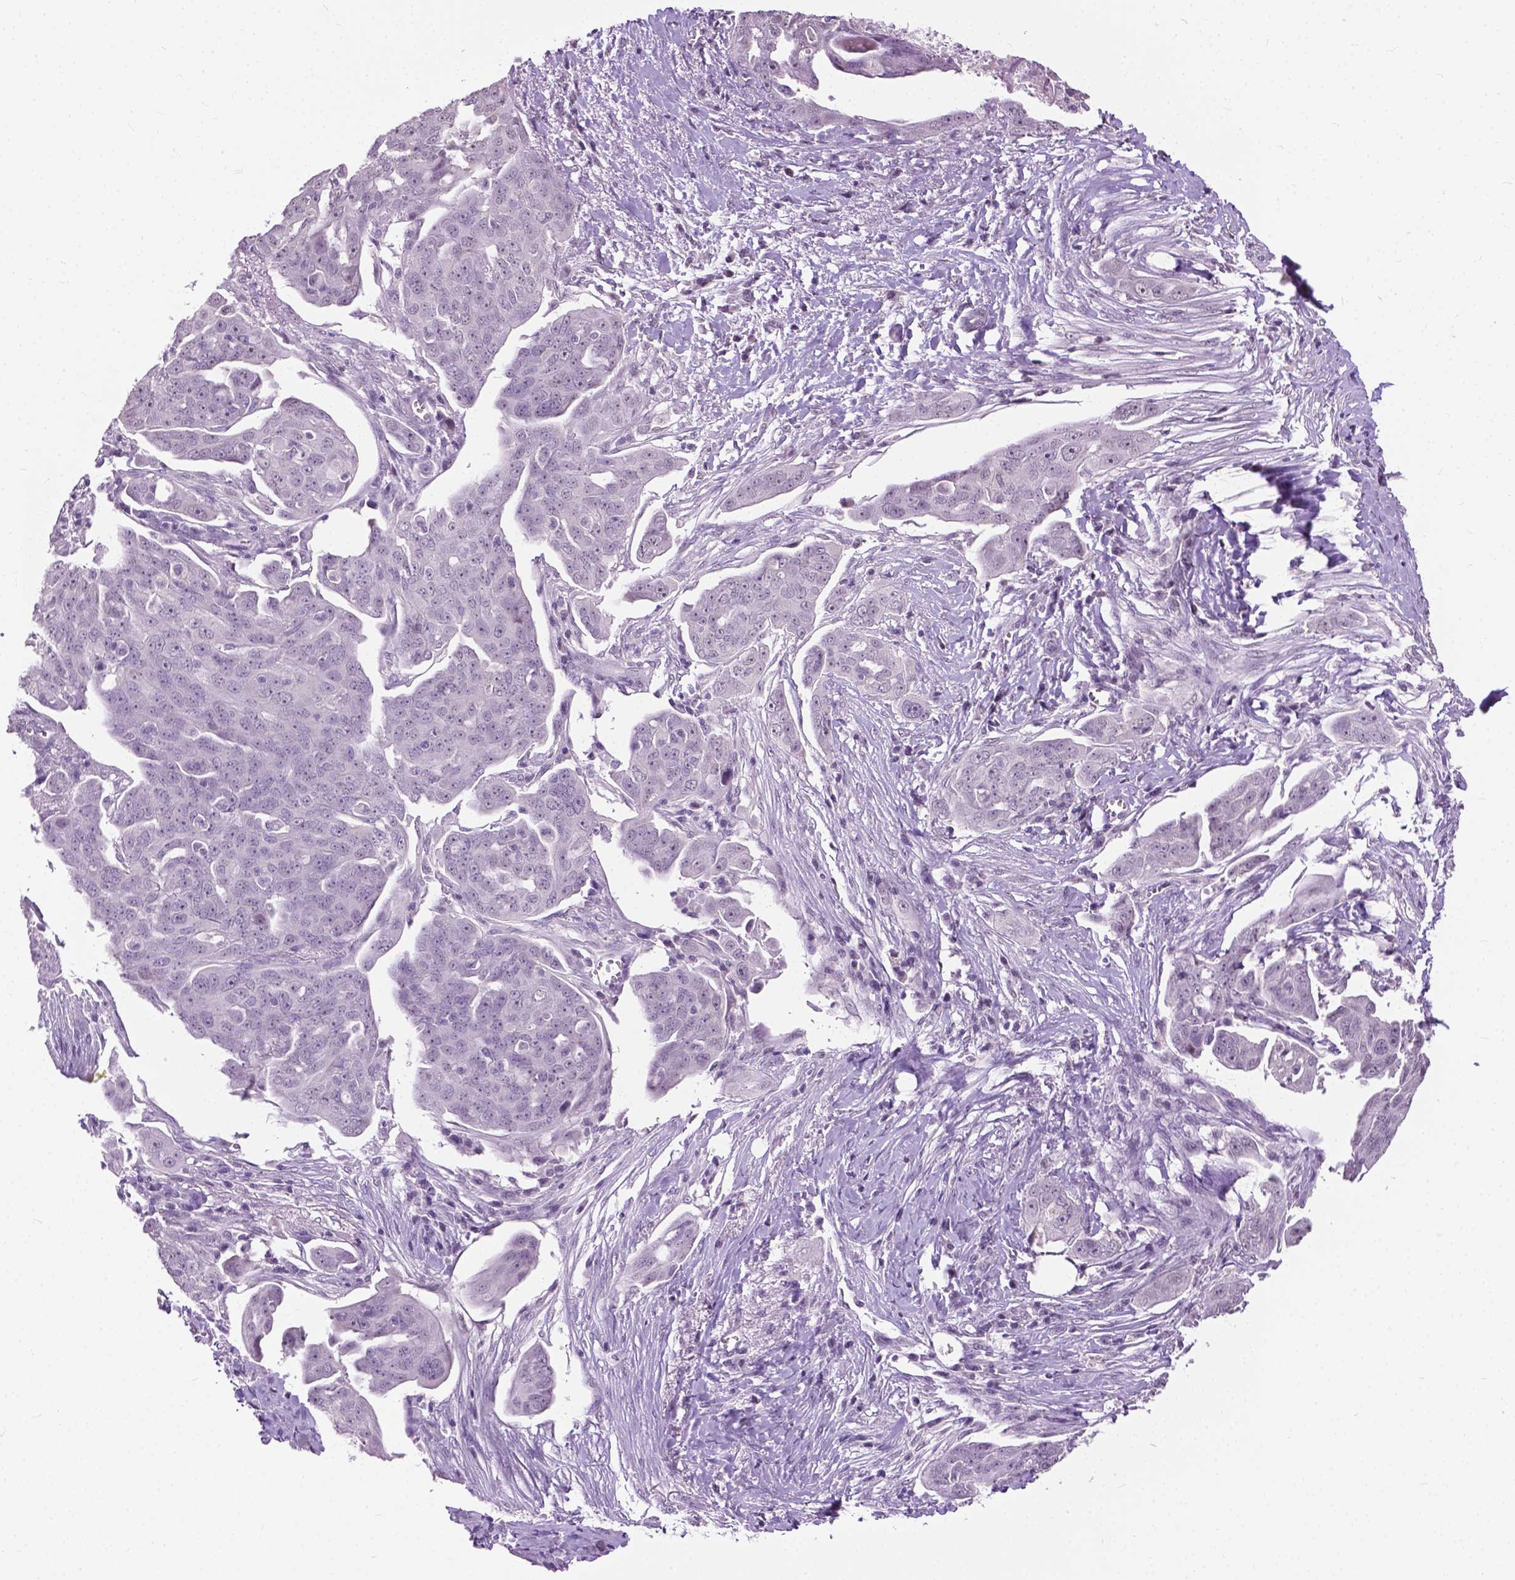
{"staining": {"intensity": "negative", "quantity": "none", "location": "none"}, "tissue": "ovarian cancer", "cell_type": "Tumor cells", "image_type": "cancer", "snomed": [{"axis": "morphology", "description": "Carcinoma, endometroid"}, {"axis": "topography", "description": "Ovary"}], "caption": "A high-resolution histopathology image shows immunohistochemistry staining of endometroid carcinoma (ovarian), which demonstrates no significant positivity in tumor cells.", "gene": "GPR37L1", "patient": {"sex": "female", "age": 70}}